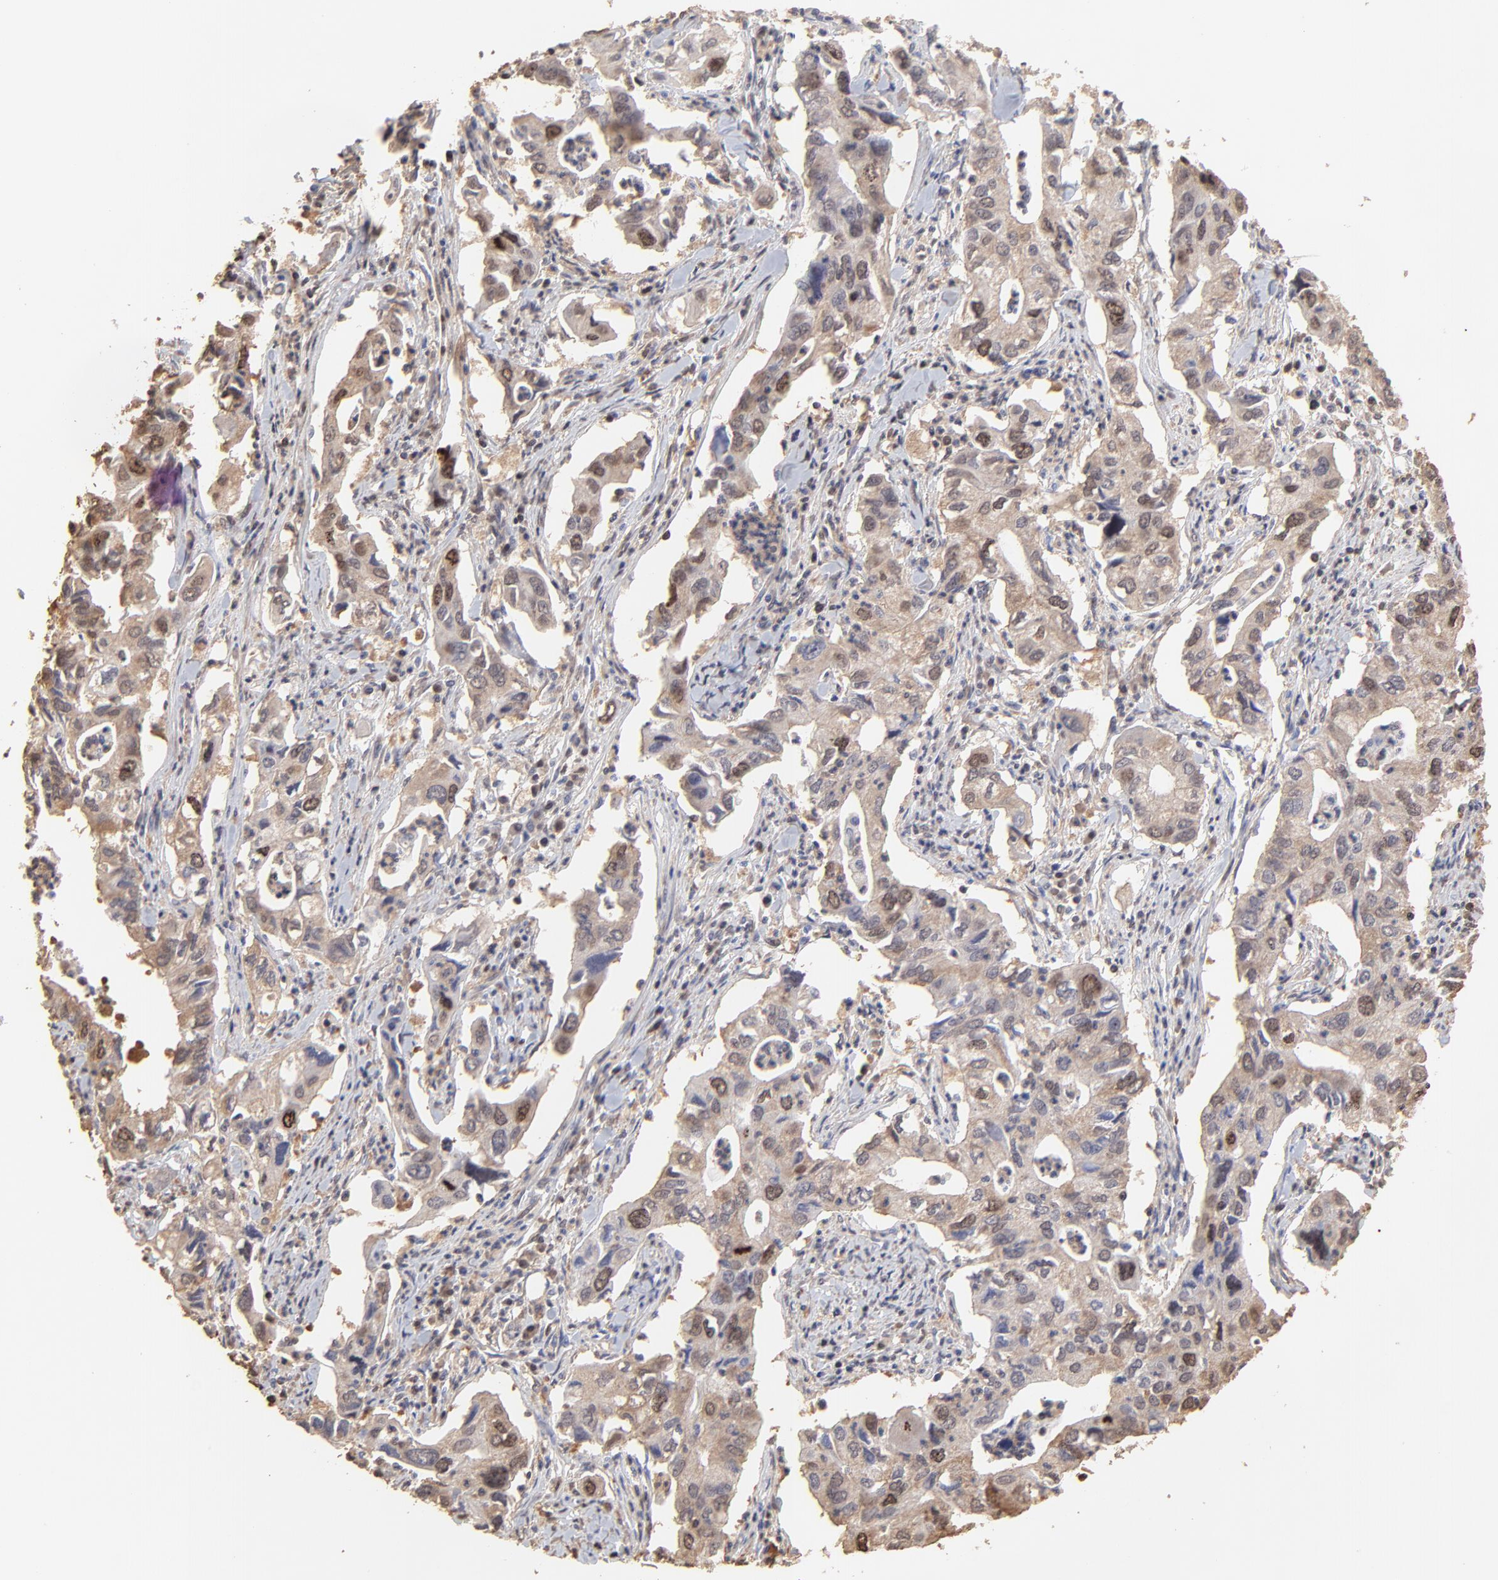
{"staining": {"intensity": "weak", "quantity": "<25%", "location": "nuclear"}, "tissue": "lung cancer", "cell_type": "Tumor cells", "image_type": "cancer", "snomed": [{"axis": "morphology", "description": "Adenocarcinoma, NOS"}, {"axis": "topography", "description": "Lung"}], "caption": "A photomicrograph of lung cancer stained for a protein reveals no brown staining in tumor cells.", "gene": "BIRC5", "patient": {"sex": "male", "age": 48}}